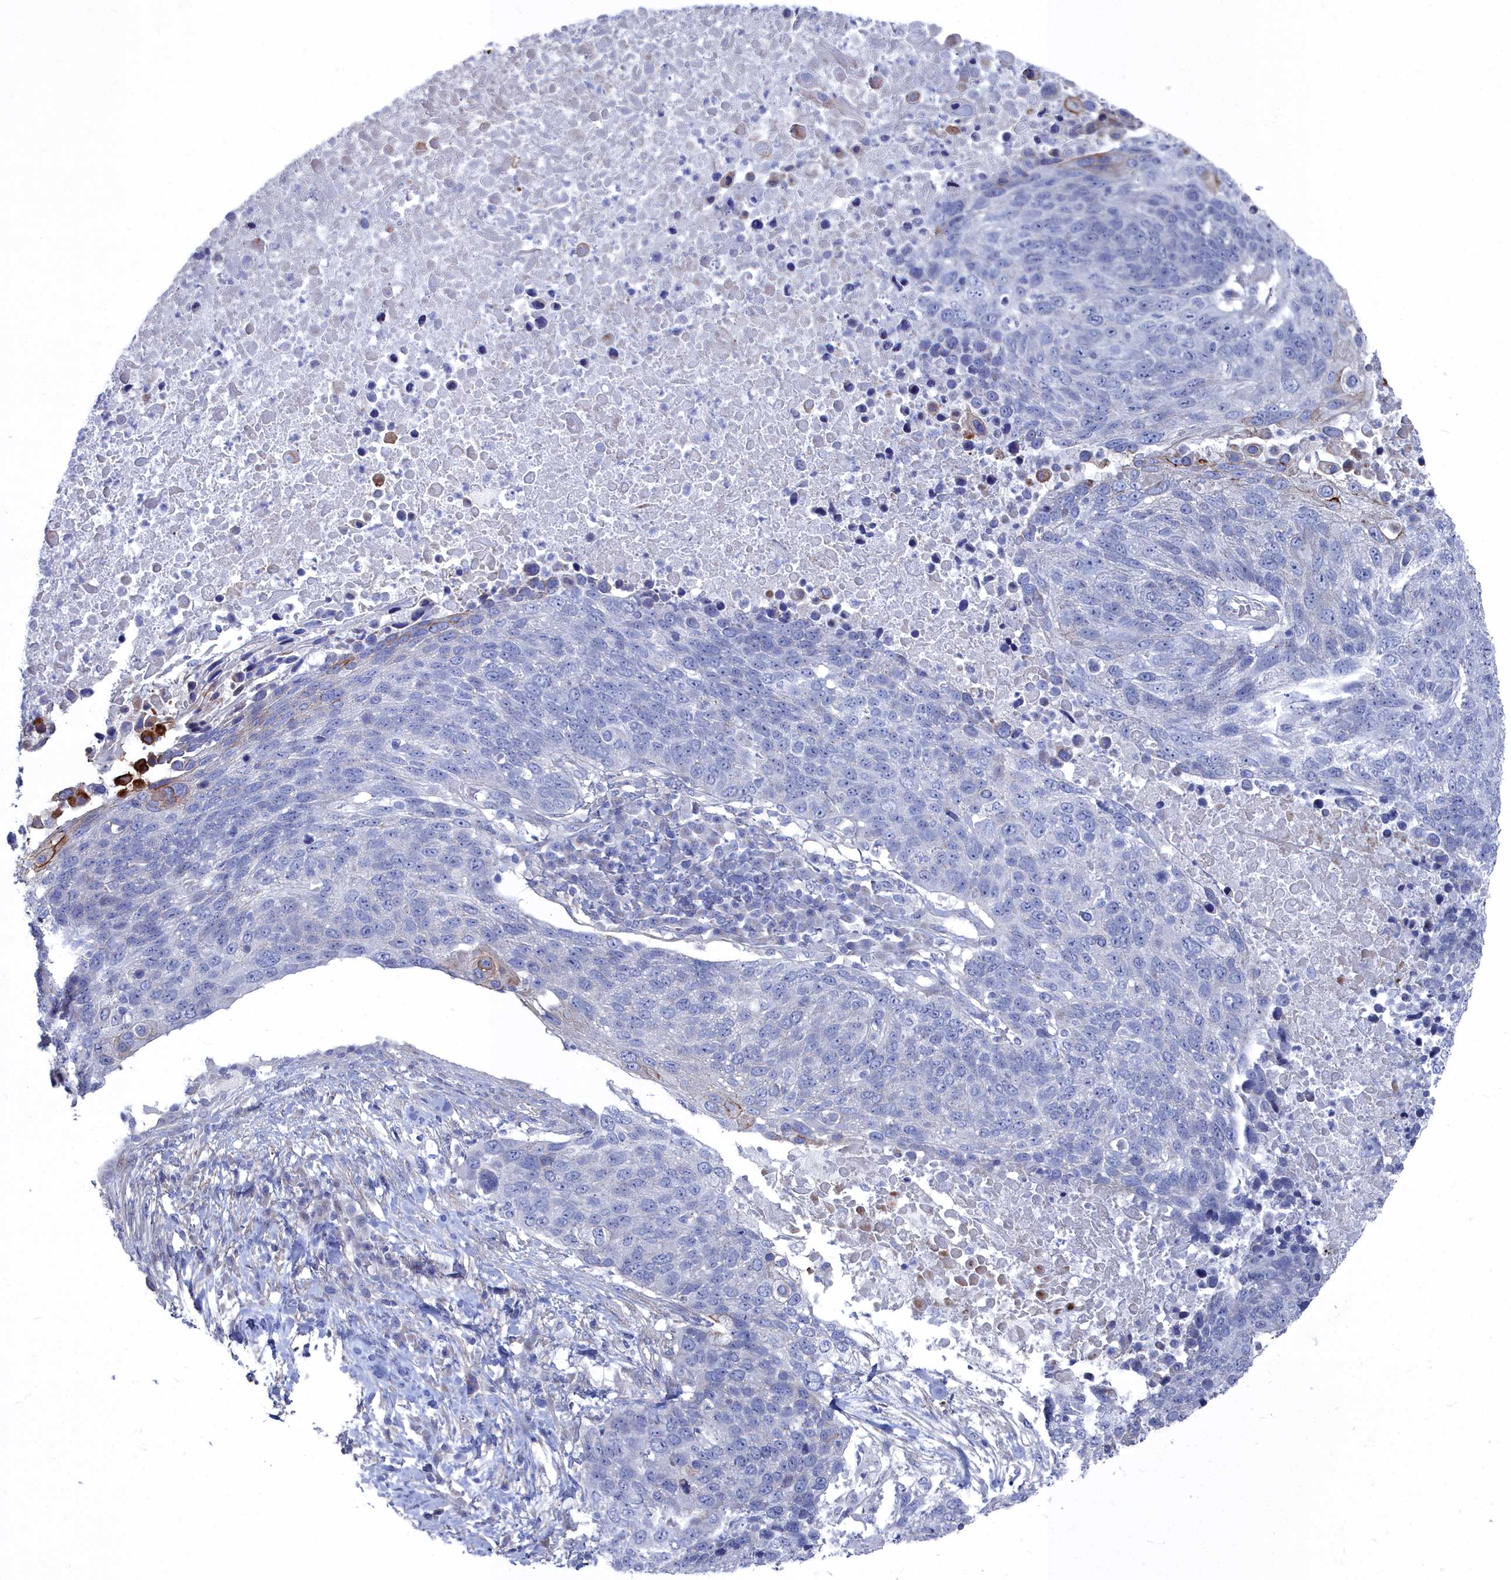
{"staining": {"intensity": "moderate", "quantity": "<25%", "location": "cytoplasmic/membranous"}, "tissue": "lung cancer", "cell_type": "Tumor cells", "image_type": "cancer", "snomed": [{"axis": "morphology", "description": "Normal tissue, NOS"}, {"axis": "morphology", "description": "Squamous cell carcinoma, NOS"}, {"axis": "topography", "description": "Lymph node"}, {"axis": "topography", "description": "Lung"}], "caption": "Immunohistochemical staining of lung cancer exhibits low levels of moderate cytoplasmic/membranous protein staining in about <25% of tumor cells.", "gene": "SHISAL2A", "patient": {"sex": "male", "age": 66}}